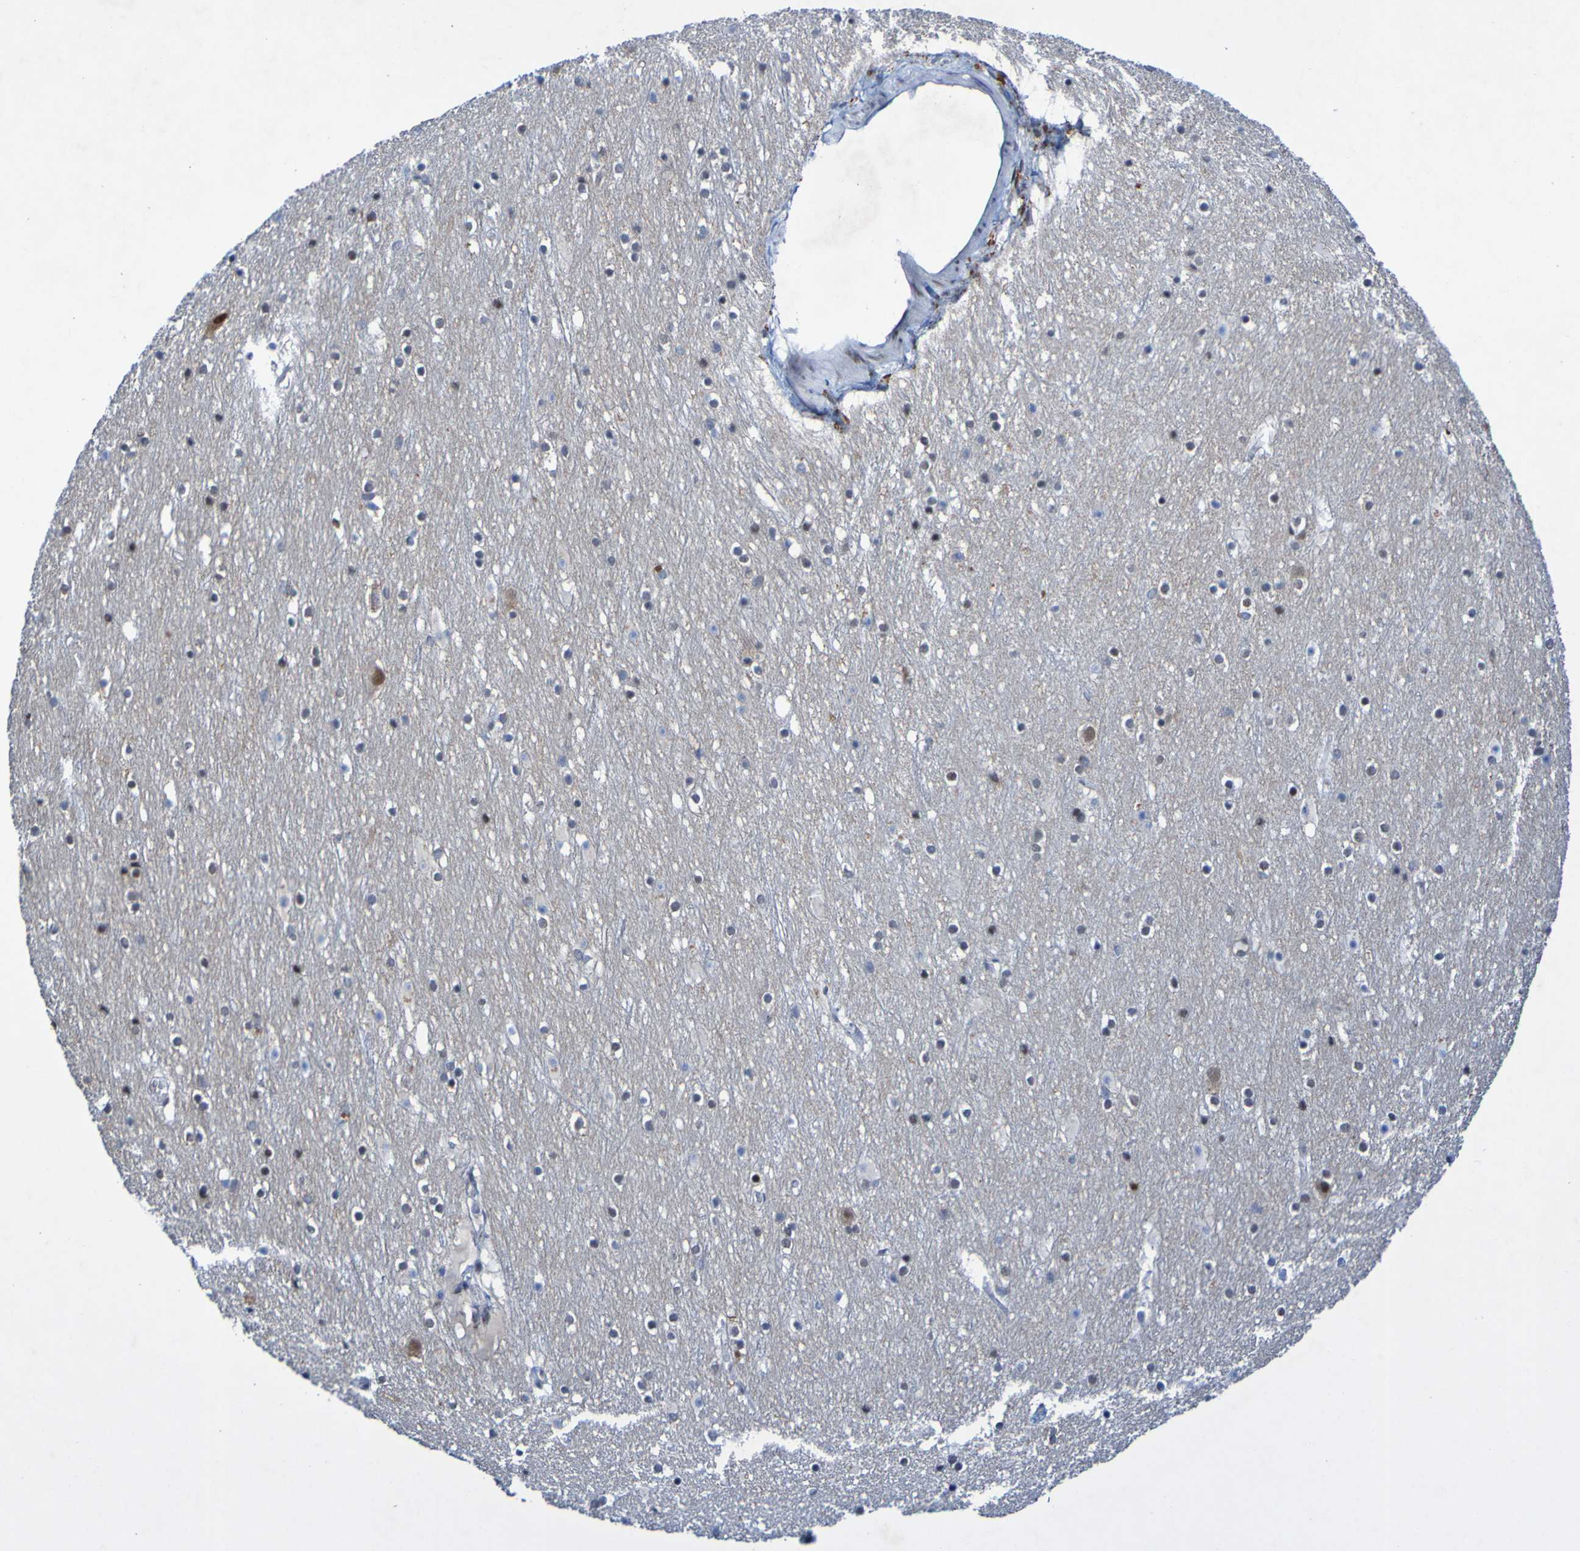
{"staining": {"intensity": "negative", "quantity": "none", "location": "none"}, "tissue": "cerebral cortex", "cell_type": "Endothelial cells", "image_type": "normal", "snomed": [{"axis": "morphology", "description": "Normal tissue, NOS"}, {"axis": "topography", "description": "Cerebral cortex"}], "caption": "High magnification brightfield microscopy of normal cerebral cortex stained with DAB (brown) and counterstained with hematoxylin (blue): endothelial cells show no significant positivity.", "gene": "PCGF1", "patient": {"sex": "male", "age": 45}}